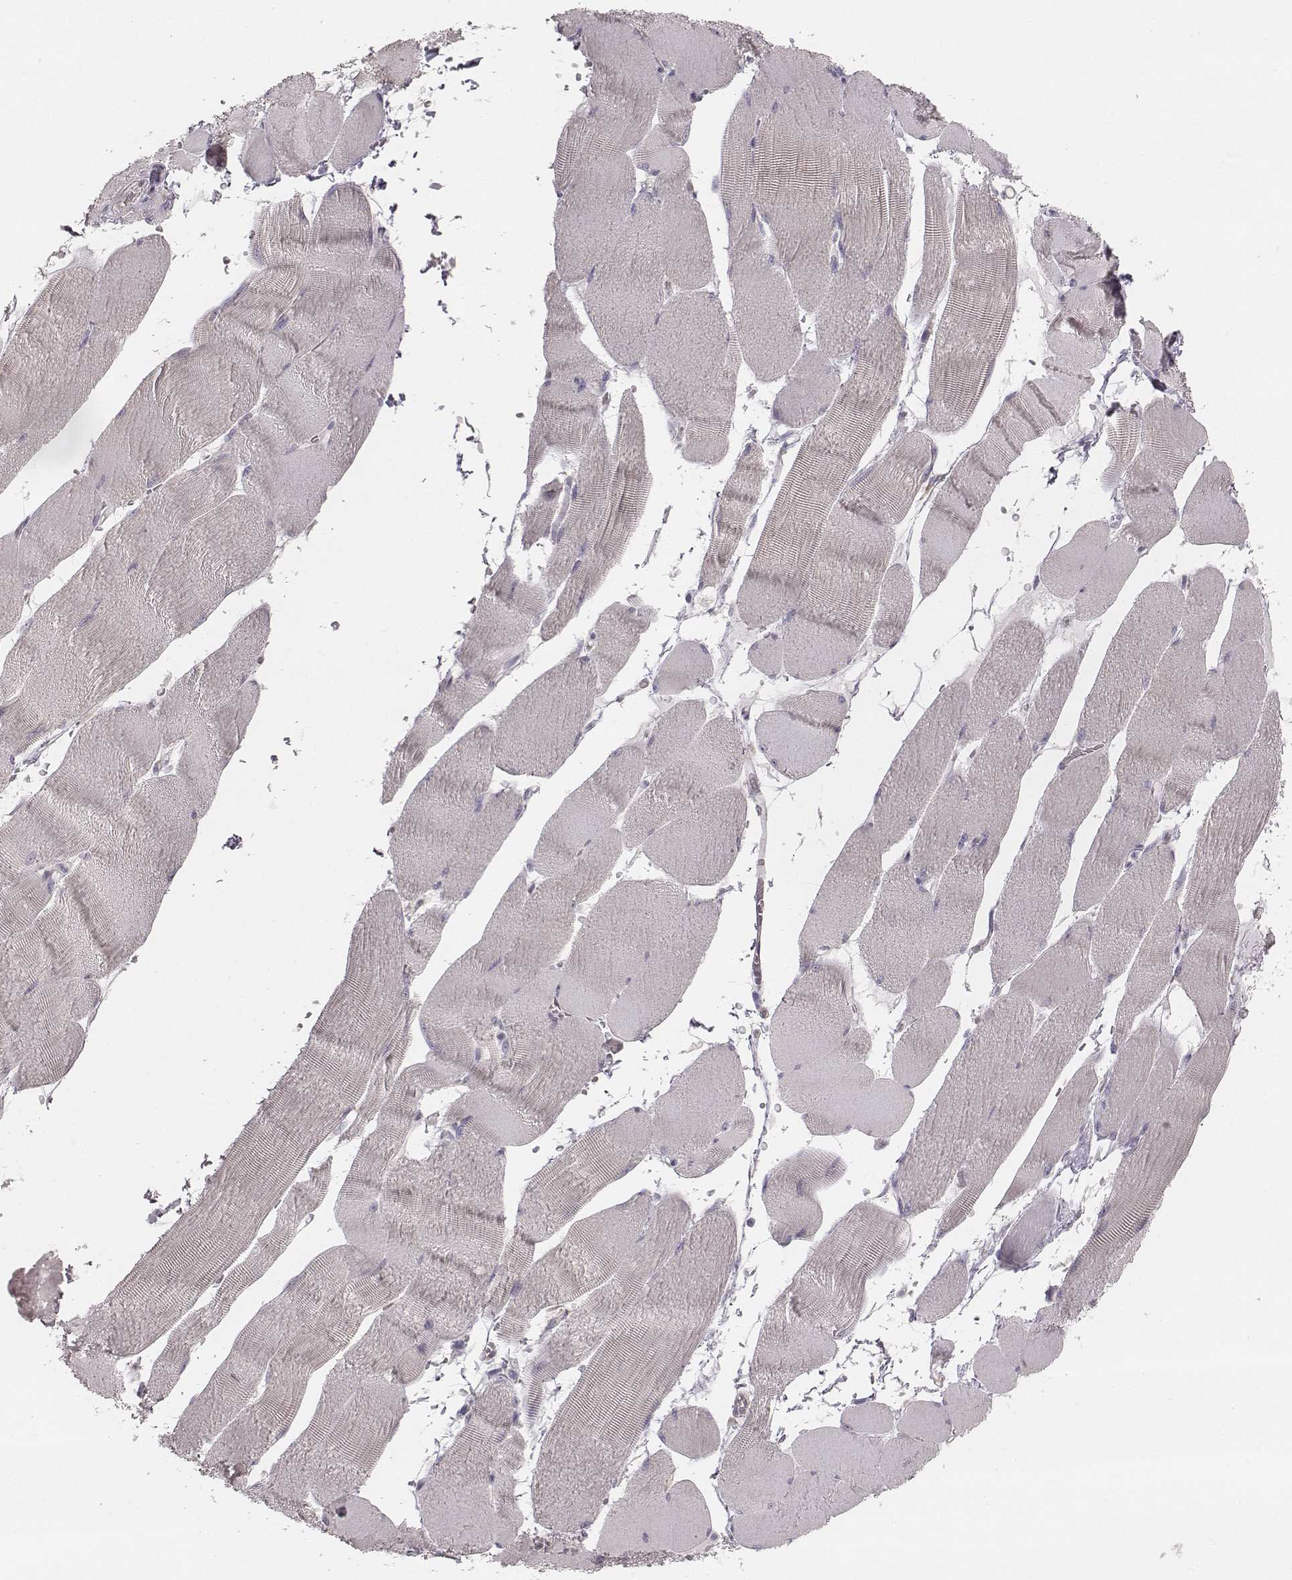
{"staining": {"intensity": "negative", "quantity": "none", "location": "none"}, "tissue": "skeletal muscle", "cell_type": "Myocytes", "image_type": "normal", "snomed": [{"axis": "morphology", "description": "Normal tissue, NOS"}, {"axis": "topography", "description": "Skeletal muscle"}], "caption": "Immunohistochemical staining of normal human skeletal muscle reveals no significant staining in myocytes. (Brightfield microscopy of DAB (3,3'-diaminobenzidine) immunohistochemistry at high magnification).", "gene": "PBK", "patient": {"sex": "male", "age": 56}}